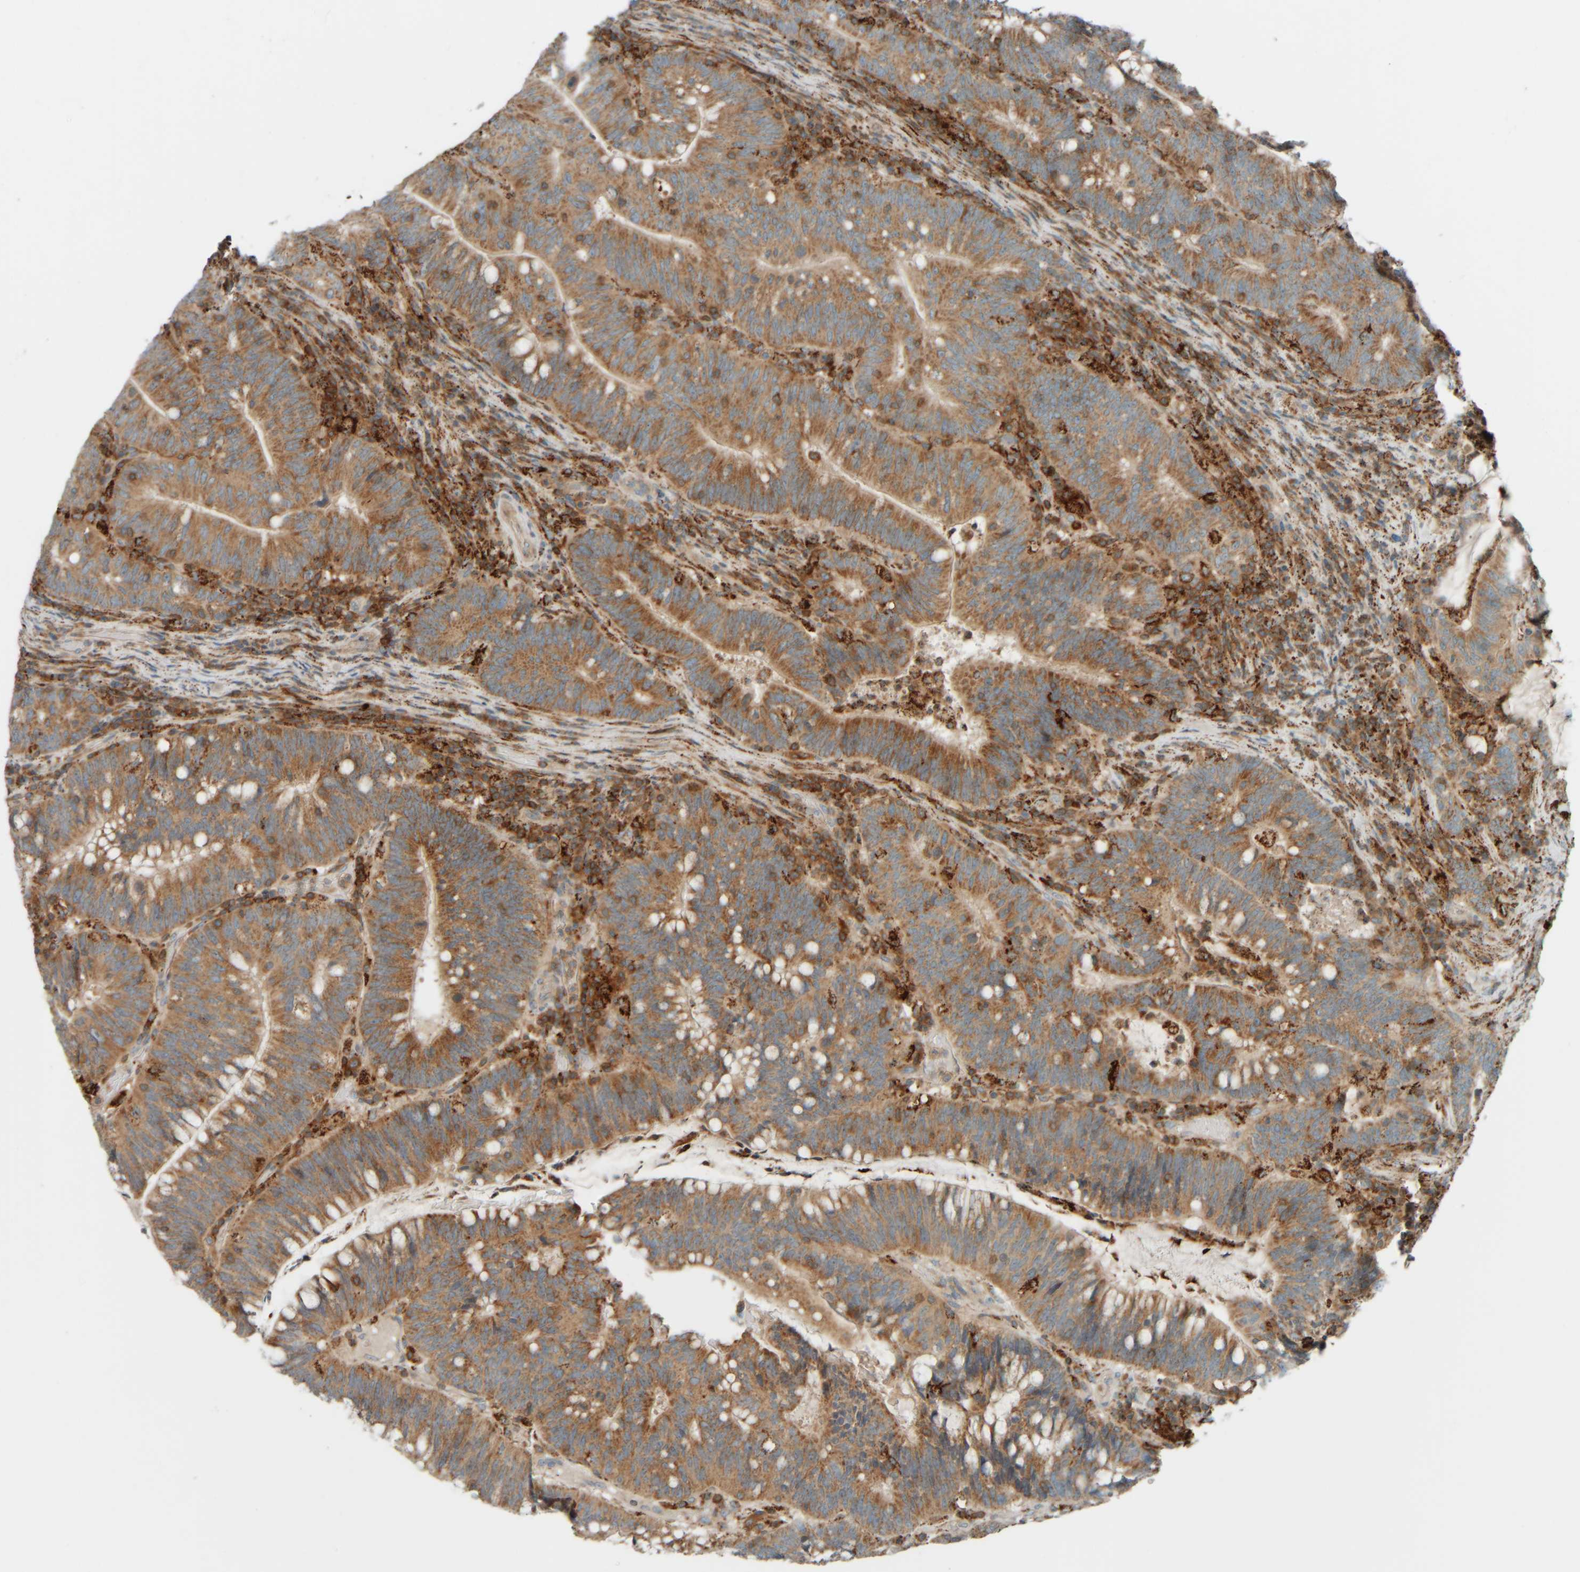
{"staining": {"intensity": "moderate", "quantity": ">75%", "location": "cytoplasmic/membranous"}, "tissue": "colorectal cancer", "cell_type": "Tumor cells", "image_type": "cancer", "snomed": [{"axis": "morphology", "description": "Adenocarcinoma, NOS"}, {"axis": "topography", "description": "Colon"}], "caption": "Colorectal cancer (adenocarcinoma) tissue exhibits moderate cytoplasmic/membranous positivity in approximately >75% of tumor cells, visualized by immunohistochemistry.", "gene": "SPAG5", "patient": {"sex": "female", "age": 66}}